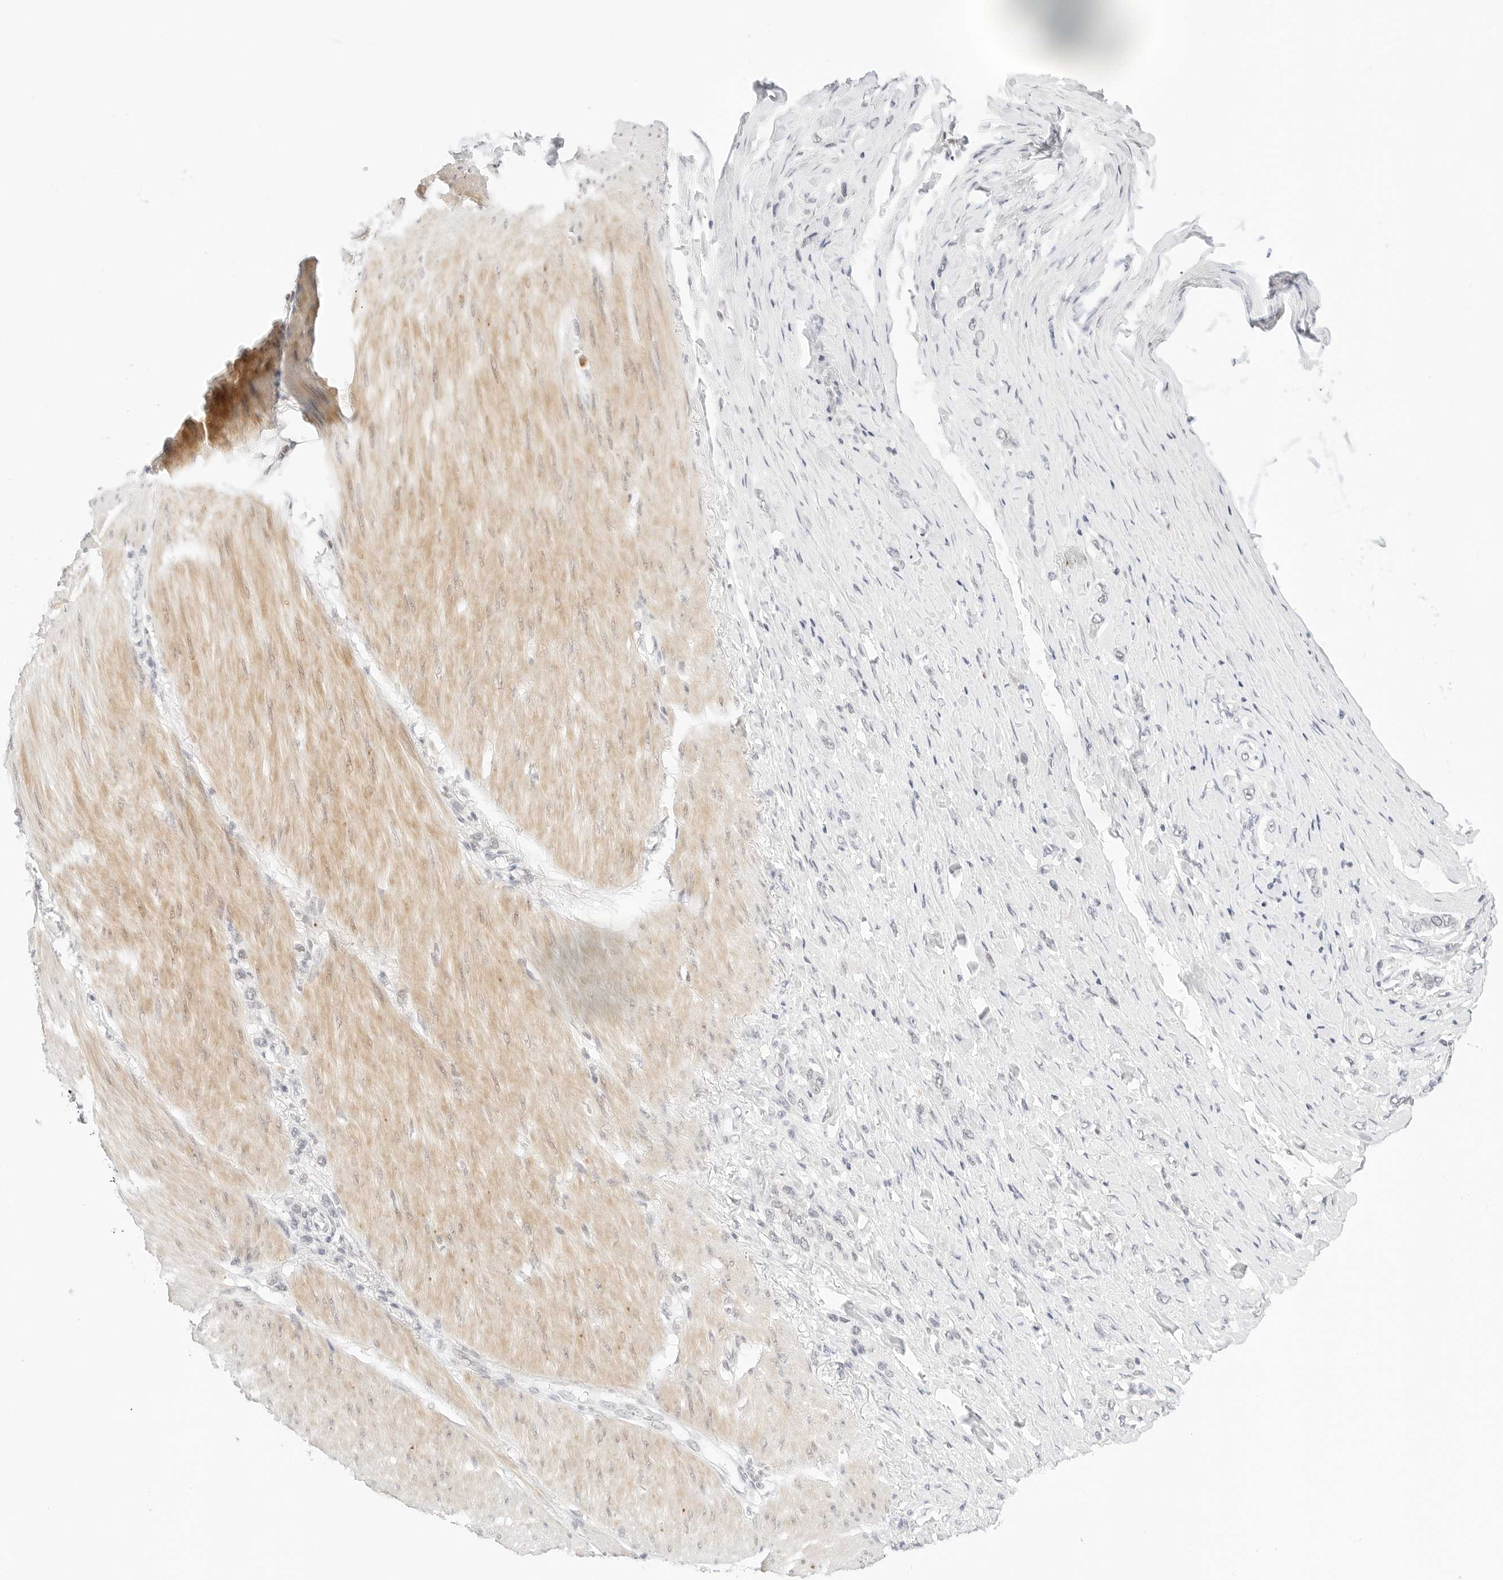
{"staining": {"intensity": "negative", "quantity": "none", "location": "none"}, "tissue": "stomach cancer", "cell_type": "Tumor cells", "image_type": "cancer", "snomed": [{"axis": "morphology", "description": "Adenocarcinoma, NOS"}, {"axis": "topography", "description": "Stomach"}], "caption": "Stomach cancer (adenocarcinoma) was stained to show a protein in brown. There is no significant expression in tumor cells.", "gene": "XKR4", "patient": {"sex": "female", "age": 65}}